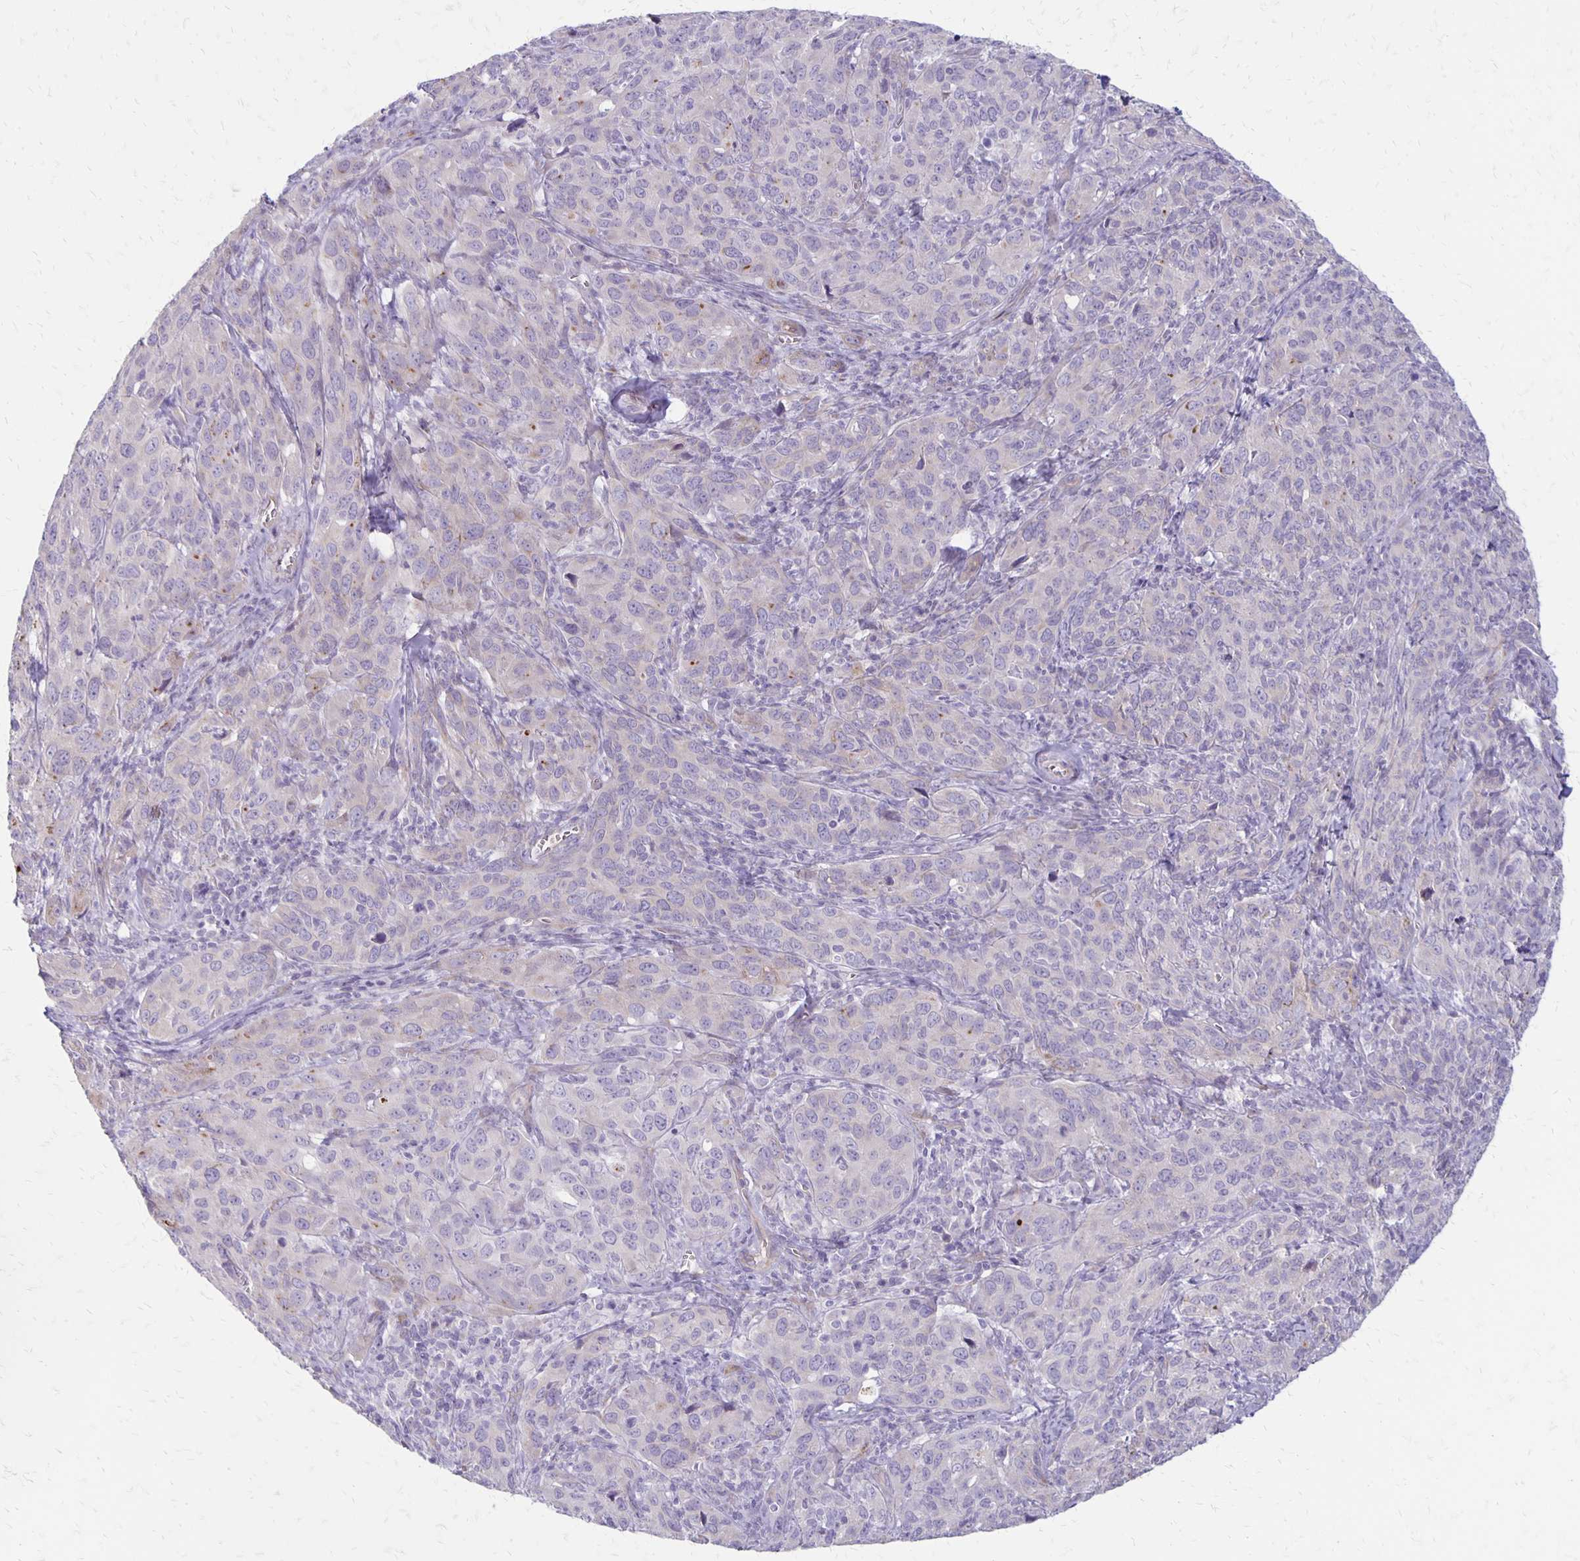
{"staining": {"intensity": "negative", "quantity": "none", "location": "none"}, "tissue": "cervical cancer", "cell_type": "Tumor cells", "image_type": "cancer", "snomed": [{"axis": "morphology", "description": "Normal tissue, NOS"}, {"axis": "morphology", "description": "Squamous cell carcinoma, NOS"}, {"axis": "topography", "description": "Cervix"}], "caption": "IHC histopathology image of human cervical squamous cell carcinoma stained for a protein (brown), which exhibits no positivity in tumor cells.", "gene": "HOMER1", "patient": {"sex": "female", "age": 51}}